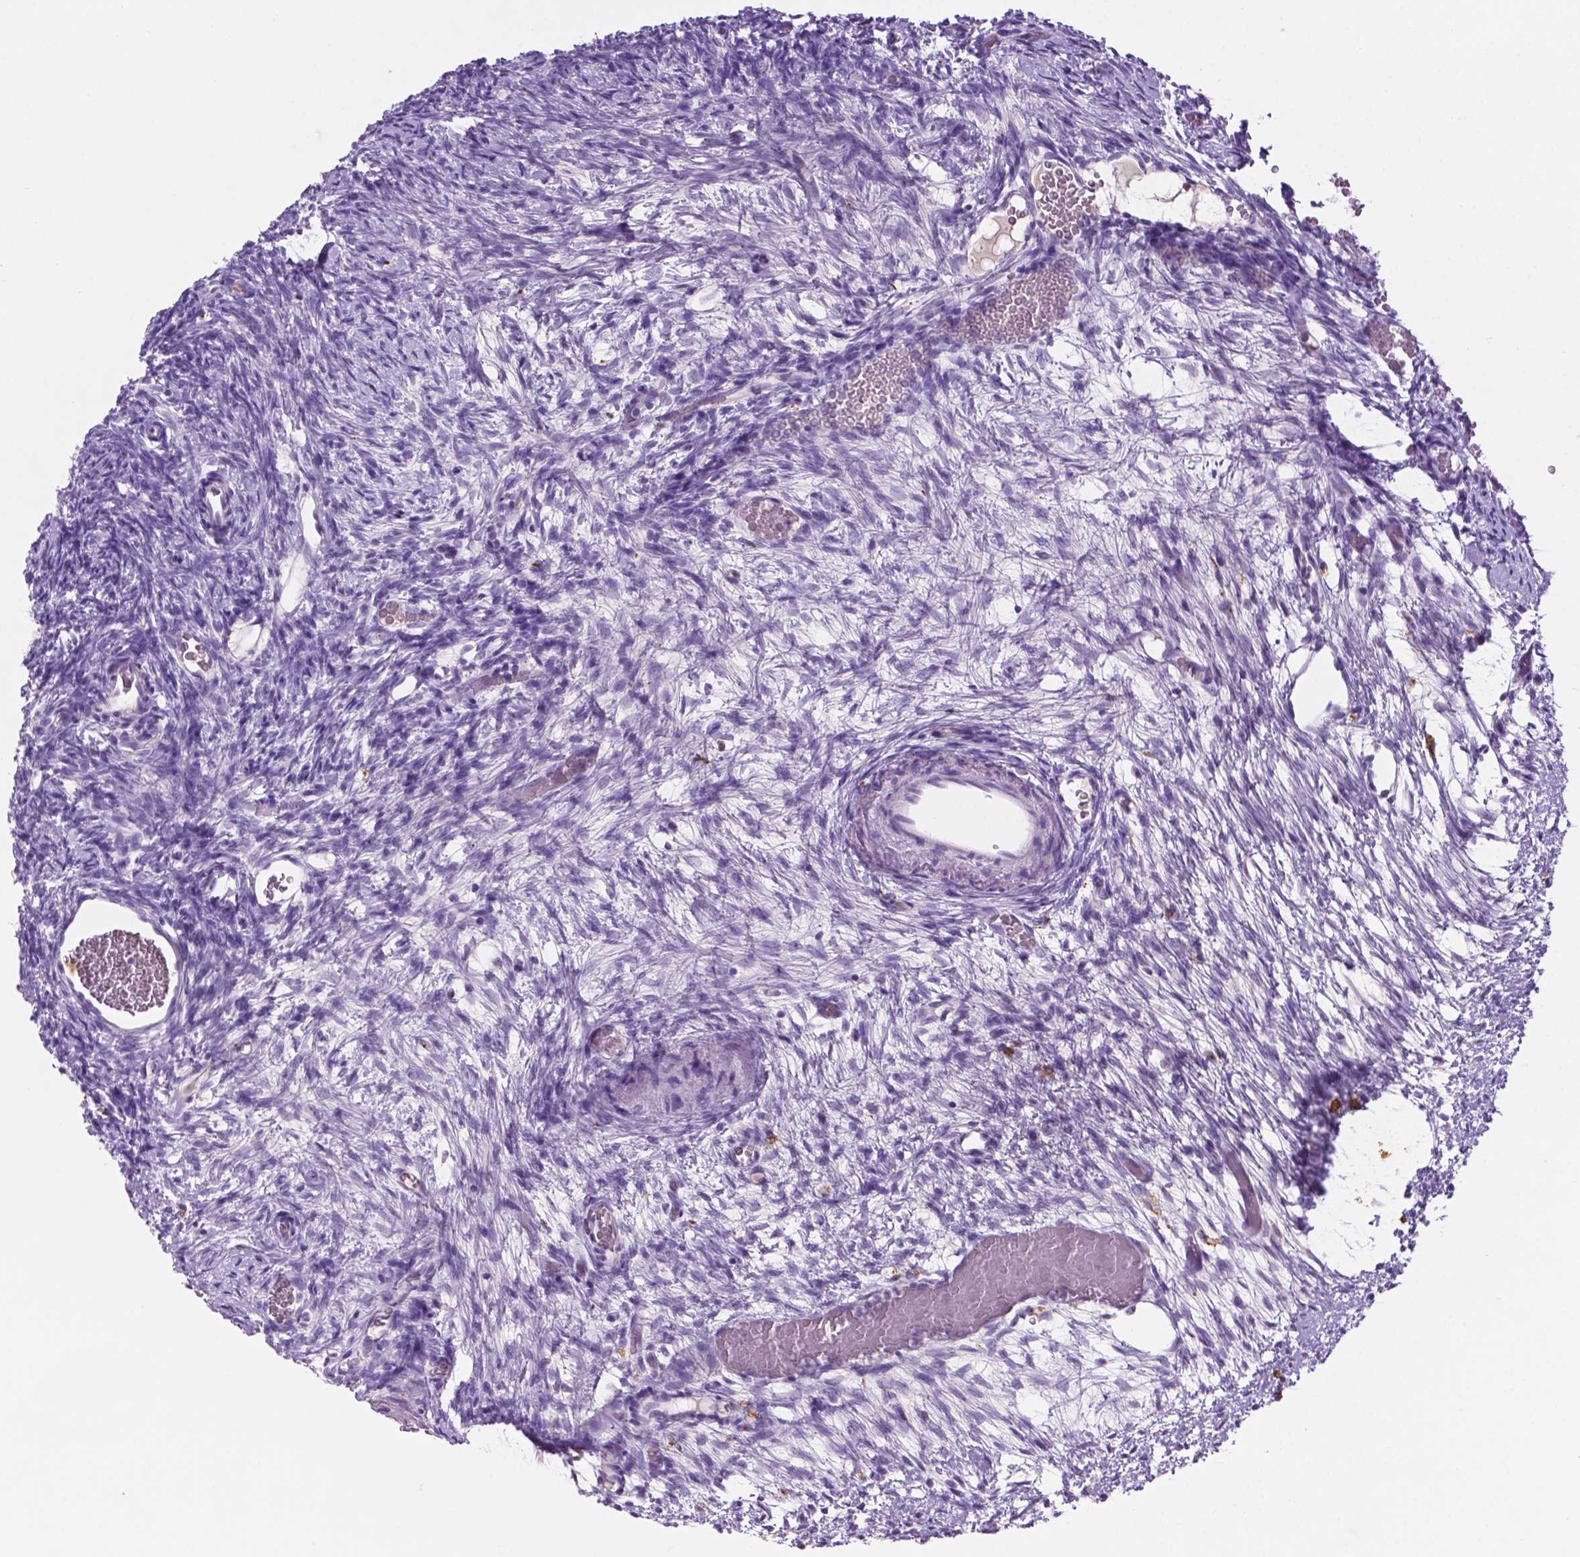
{"staining": {"intensity": "moderate", "quantity": "25%-75%", "location": "nuclear"}, "tissue": "ovary", "cell_type": "Follicle cells", "image_type": "normal", "snomed": [{"axis": "morphology", "description": "Normal tissue, NOS"}, {"axis": "topography", "description": "Ovary"}], "caption": "IHC image of benign ovary: ovary stained using IHC exhibits medium levels of moderate protein expression localized specifically in the nuclear of follicle cells, appearing as a nuclear brown color.", "gene": "C18orf21", "patient": {"sex": "female", "age": 39}}